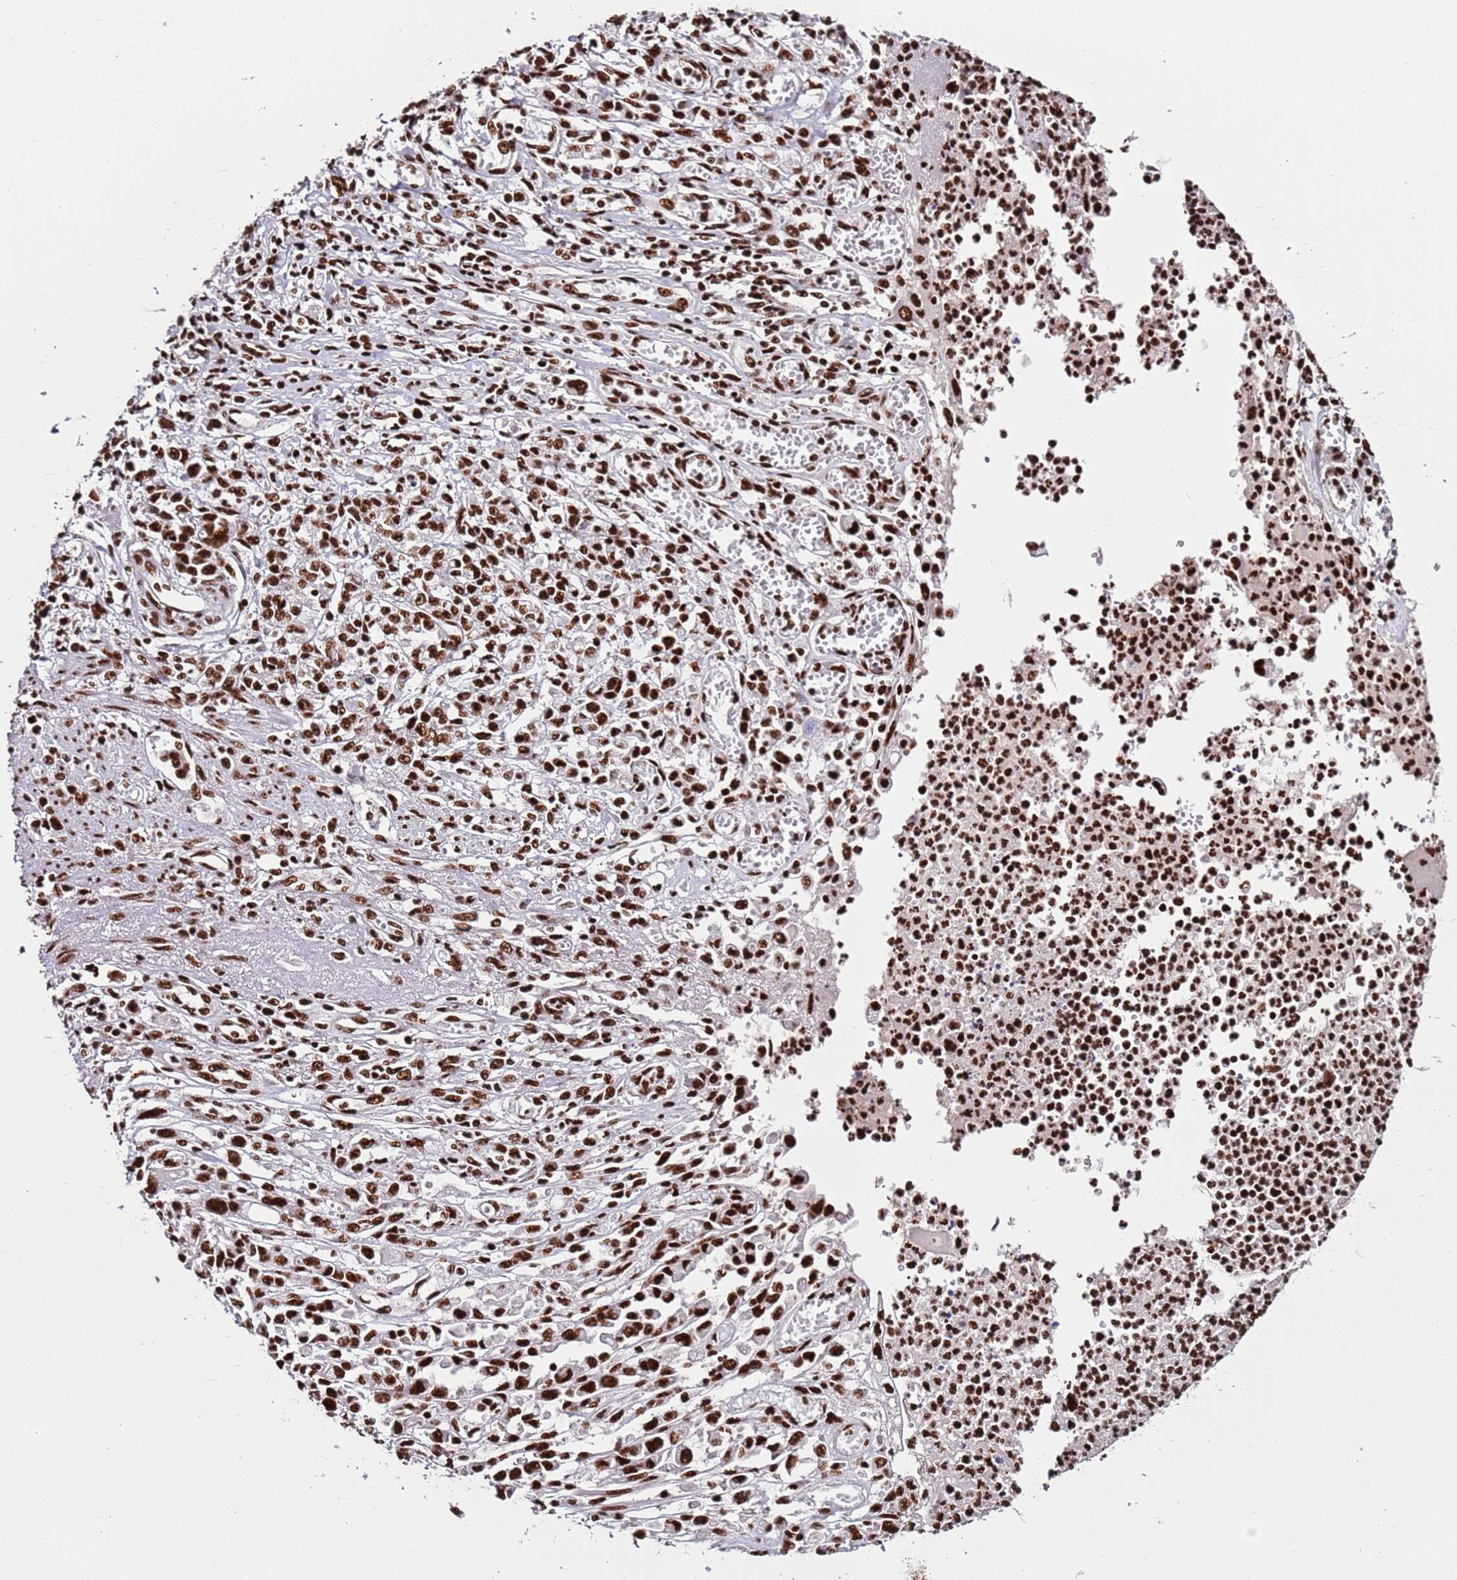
{"staining": {"intensity": "strong", "quantity": ">75%", "location": "nuclear"}, "tissue": "stomach cancer", "cell_type": "Tumor cells", "image_type": "cancer", "snomed": [{"axis": "morphology", "description": "Adenocarcinoma, NOS"}, {"axis": "topography", "description": "Stomach"}], "caption": "Tumor cells exhibit high levels of strong nuclear expression in approximately >75% of cells in human stomach cancer.", "gene": "C6orf226", "patient": {"sex": "female", "age": 76}}